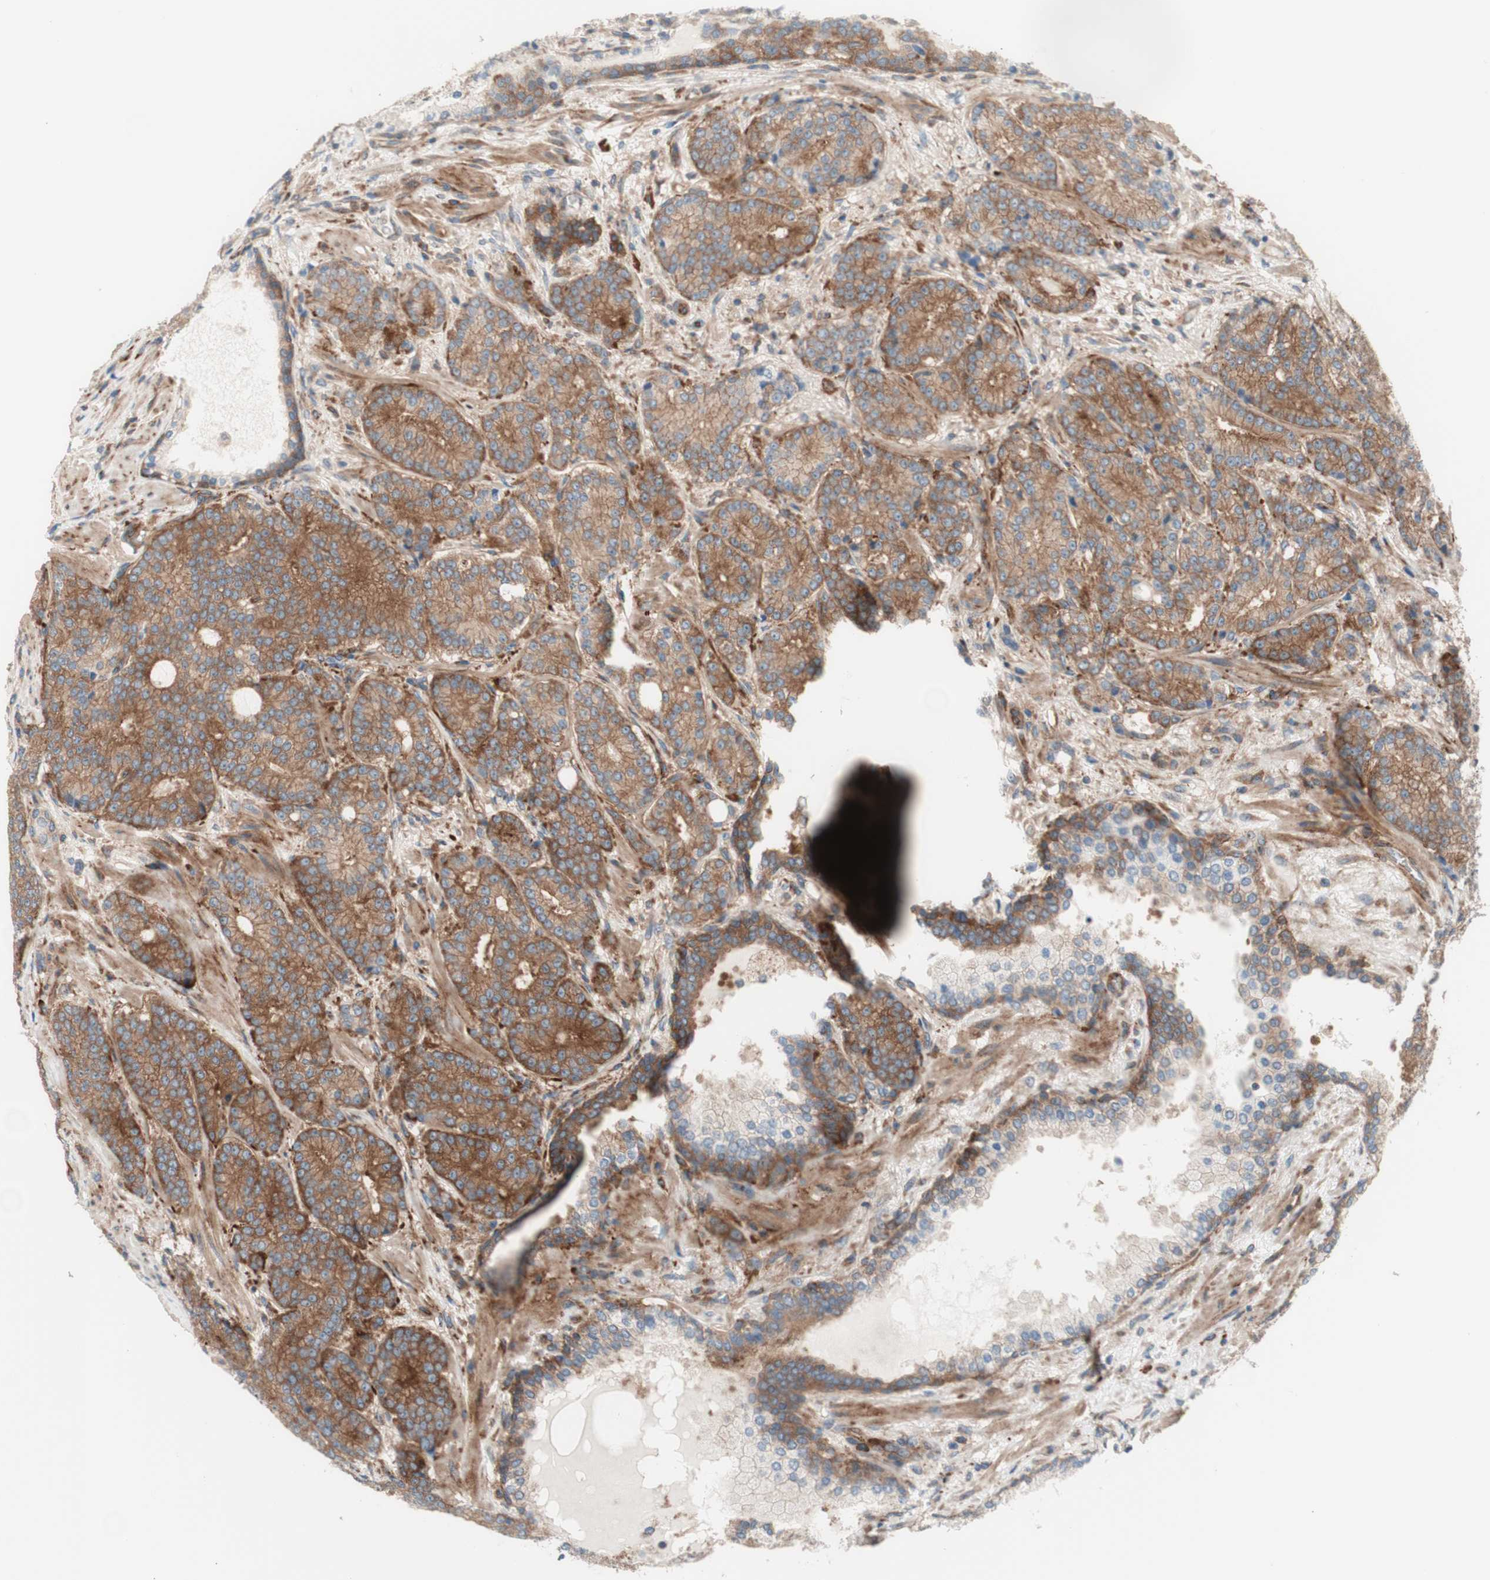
{"staining": {"intensity": "moderate", "quantity": ">75%", "location": "cytoplasmic/membranous"}, "tissue": "prostate cancer", "cell_type": "Tumor cells", "image_type": "cancer", "snomed": [{"axis": "morphology", "description": "Adenocarcinoma, High grade"}, {"axis": "topography", "description": "Prostate"}], "caption": "The immunohistochemical stain shows moderate cytoplasmic/membranous staining in tumor cells of adenocarcinoma (high-grade) (prostate) tissue.", "gene": "CCN4", "patient": {"sex": "male", "age": 61}}